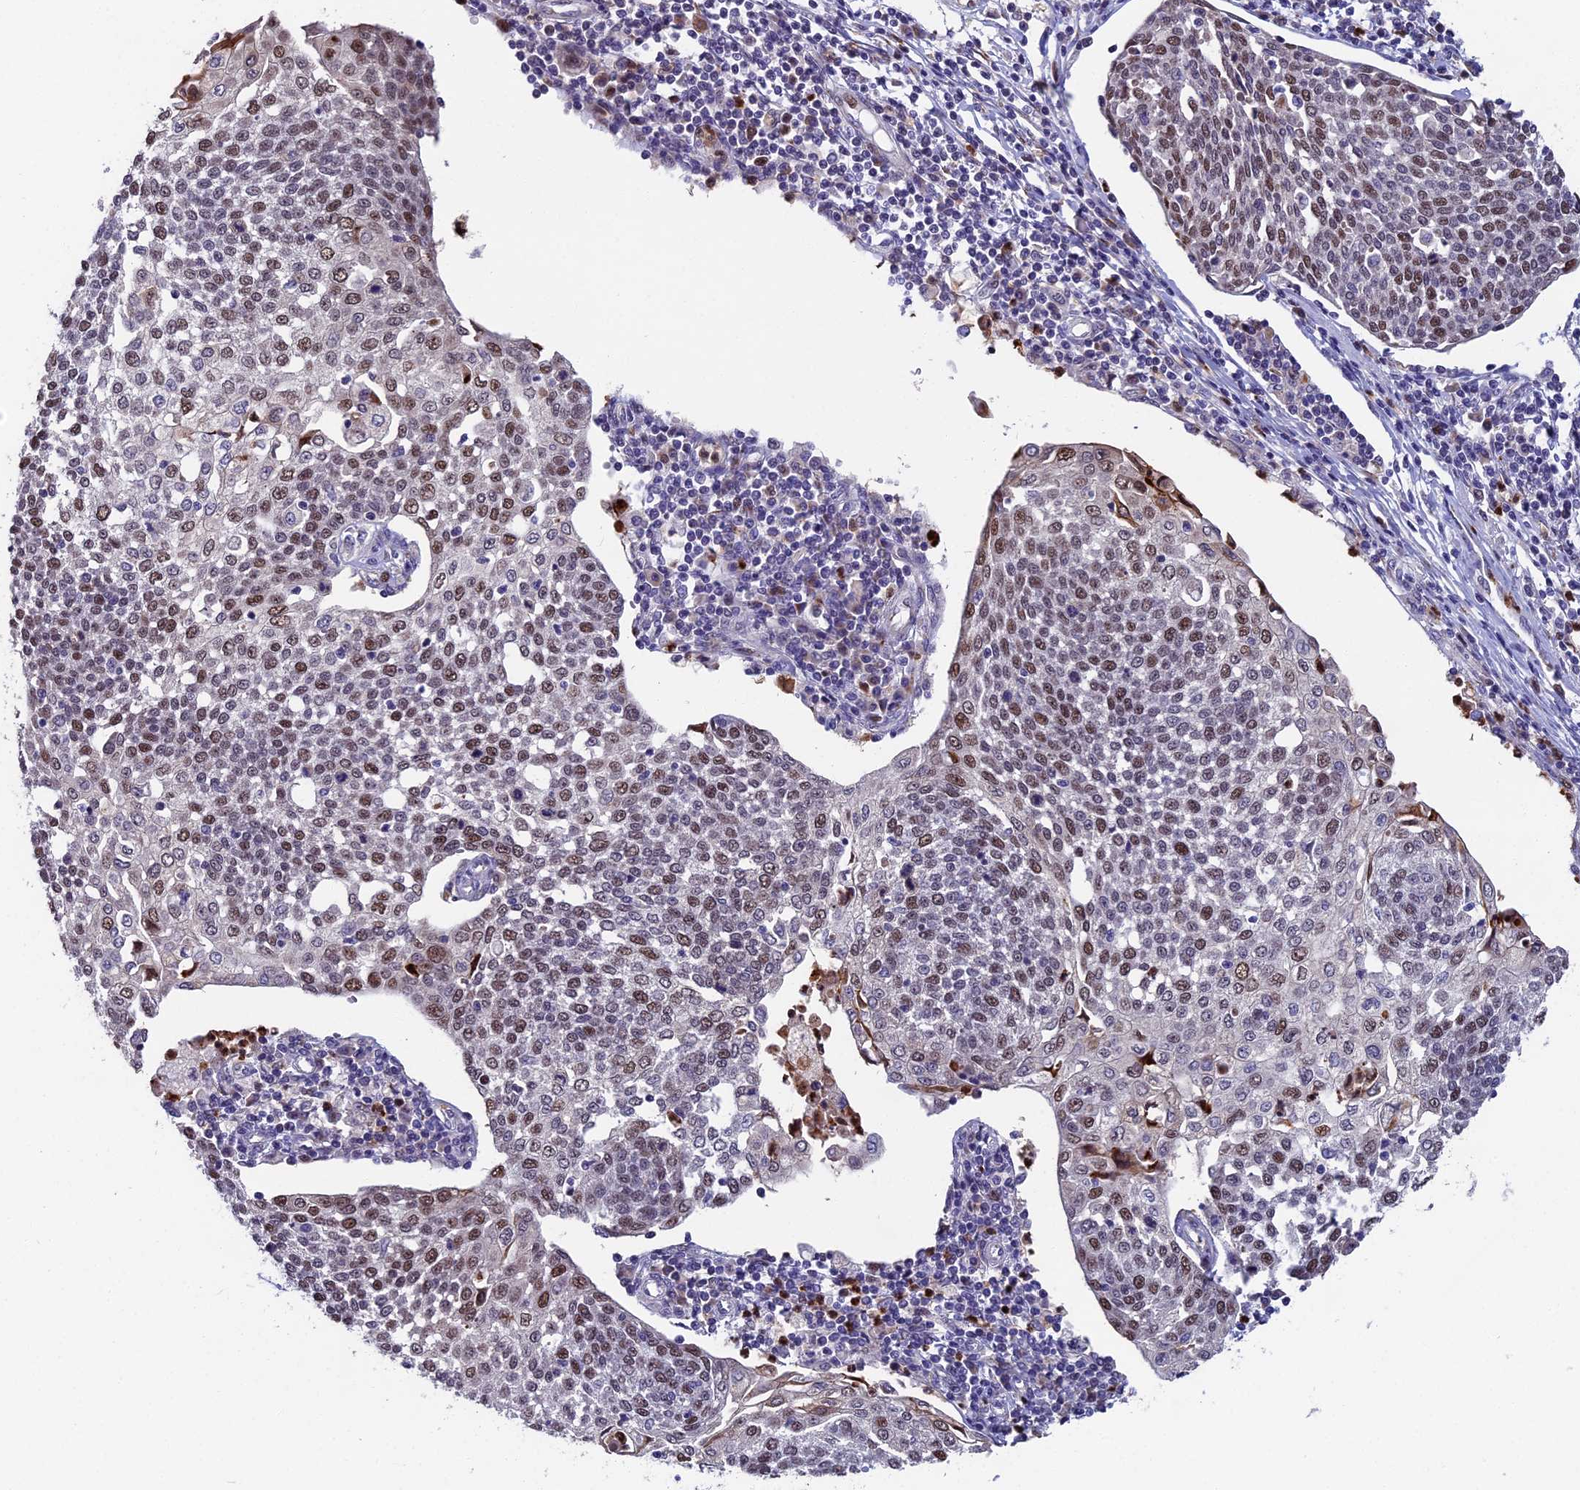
{"staining": {"intensity": "moderate", "quantity": ">75%", "location": "nuclear"}, "tissue": "cervical cancer", "cell_type": "Tumor cells", "image_type": "cancer", "snomed": [{"axis": "morphology", "description": "Squamous cell carcinoma, NOS"}, {"axis": "topography", "description": "Cervix"}], "caption": "Approximately >75% of tumor cells in squamous cell carcinoma (cervical) exhibit moderate nuclear protein positivity as visualized by brown immunohistochemical staining.", "gene": "LIG1", "patient": {"sex": "female", "age": 34}}